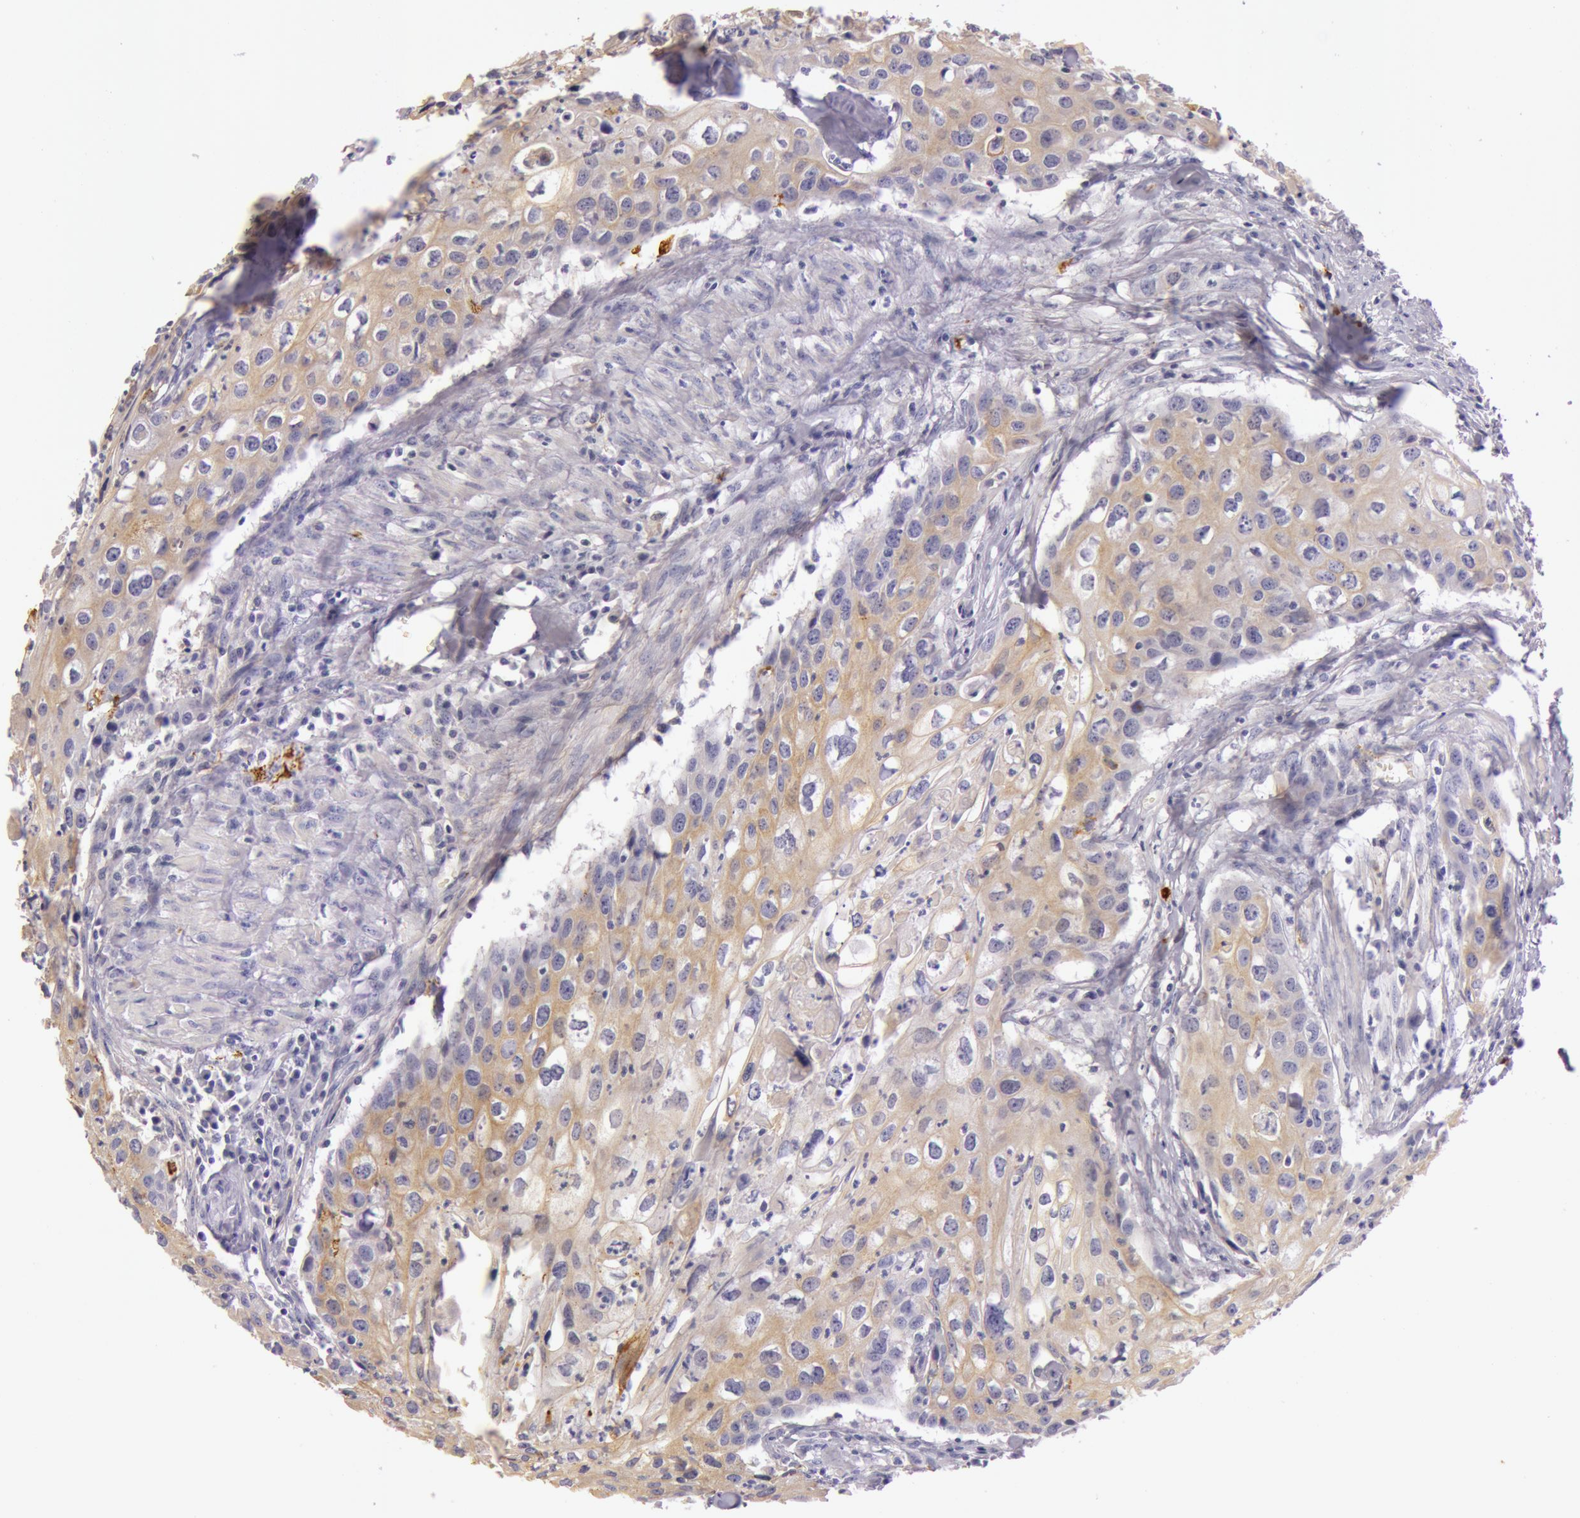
{"staining": {"intensity": "weak", "quantity": "25%-75%", "location": "cytoplasmic/membranous"}, "tissue": "urothelial cancer", "cell_type": "Tumor cells", "image_type": "cancer", "snomed": [{"axis": "morphology", "description": "Urothelial carcinoma, High grade"}, {"axis": "topography", "description": "Urinary bladder"}], "caption": "High-grade urothelial carcinoma stained with DAB immunohistochemistry (IHC) exhibits low levels of weak cytoplasmic/membranous positivity in about 25%-75% of tumor cells. (IHC, brightfield microscopy, high magnification).", "gene": "C4BPA", "patient": {"sex": "male", "age": 54}}